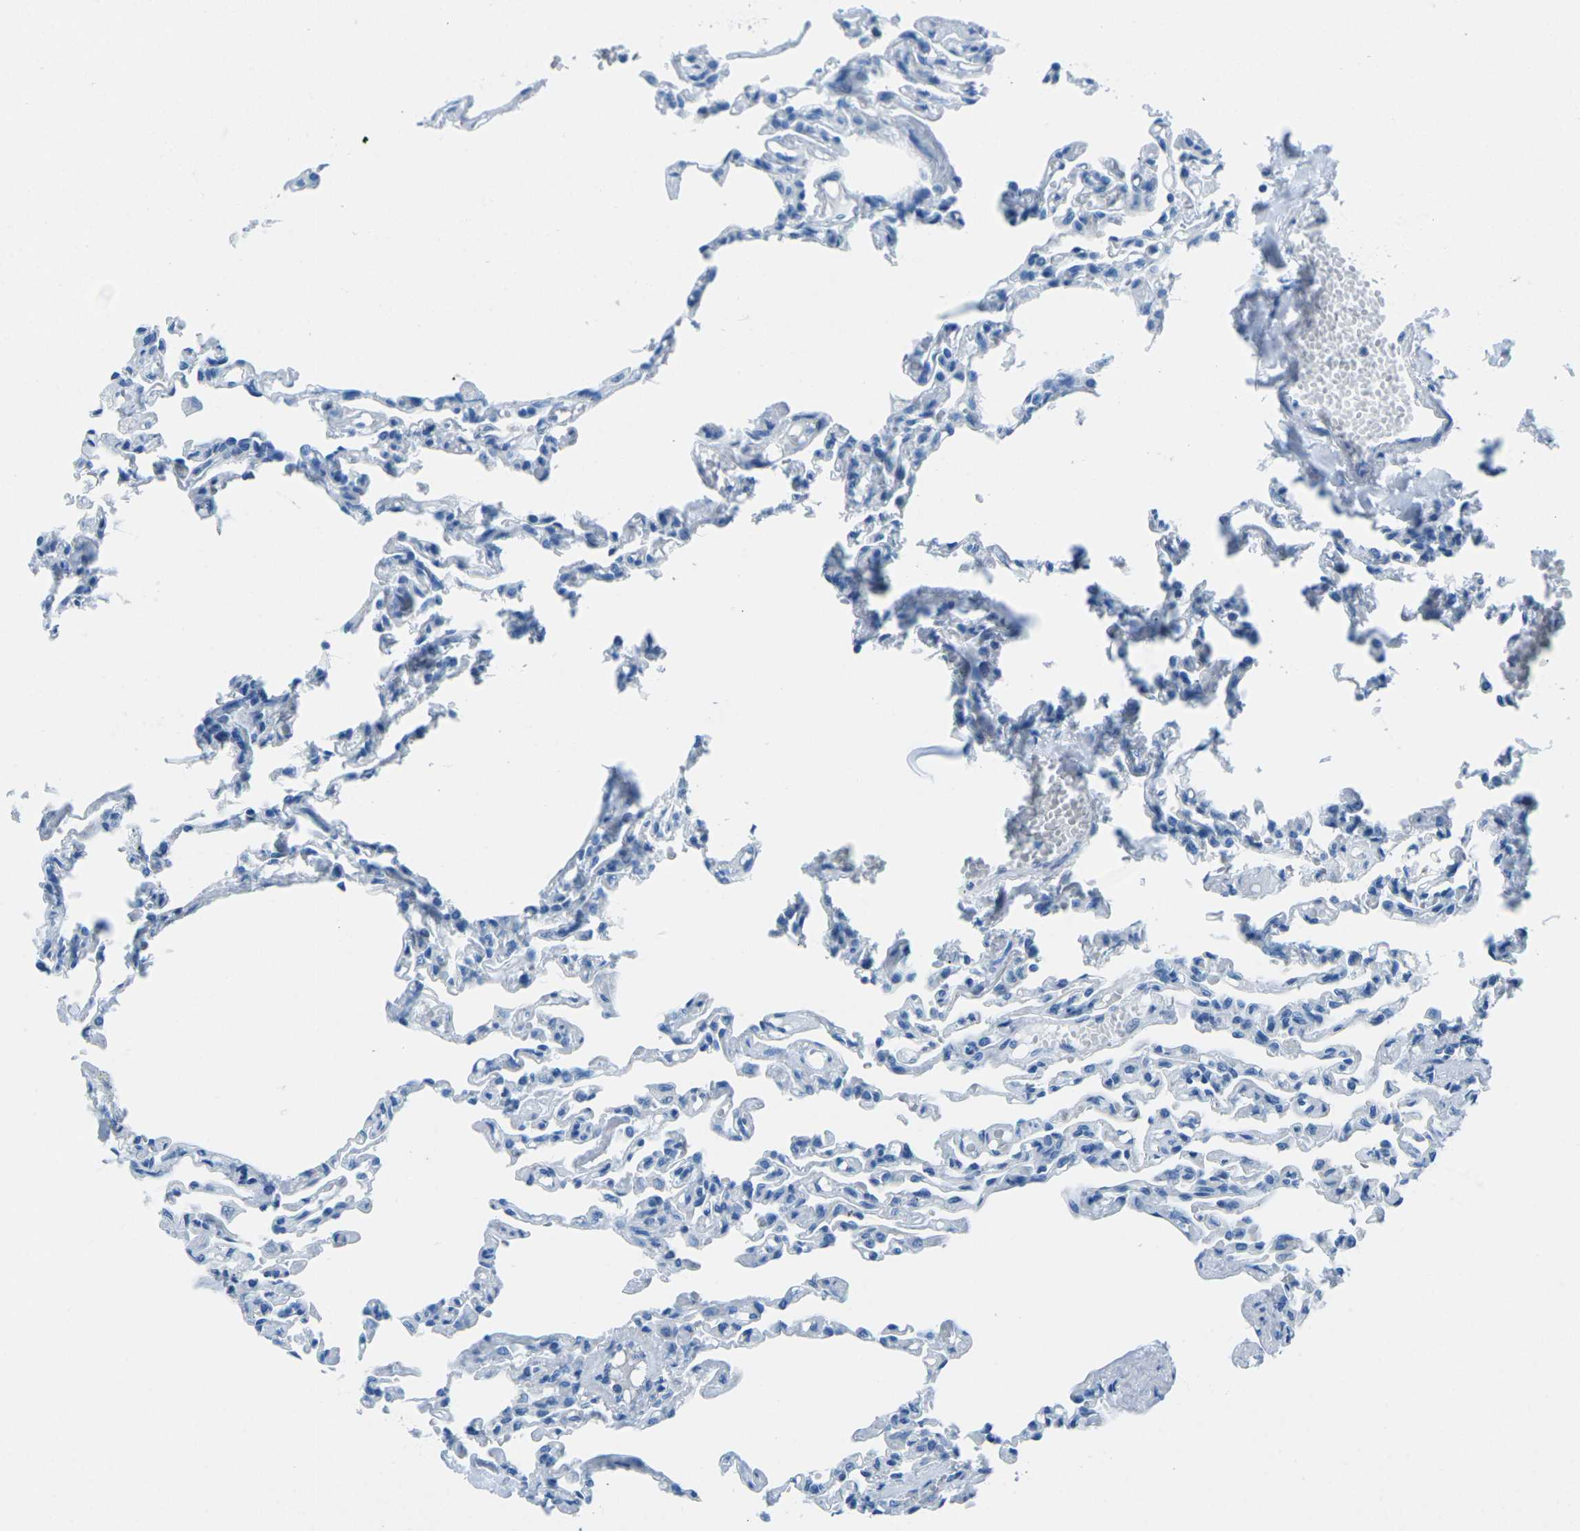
{"staining": {"intensity": "negative", "quantity": "none", "location": "none"}, "tissue": "lung", "cell_type": "Alveolar cells", "image_type": "normal", "snomed": [{"axis": "morphology", "description": "Normal tissue, NOS"}, {"axis": "topography", "description": "Lung"}], "caption": "A high-resolution photomicrograph shows immunohistochemistry staining of unremarkable lung, which exhibits no significant positivity in alveolar cells. The staining is performed using DAB (3,3'-diaminobenzidine) brown chromogen with nuclei counter-stained in using hematoxylin.", "gene": "MYH8", "patient": {"sex": "male", "age": 21}}